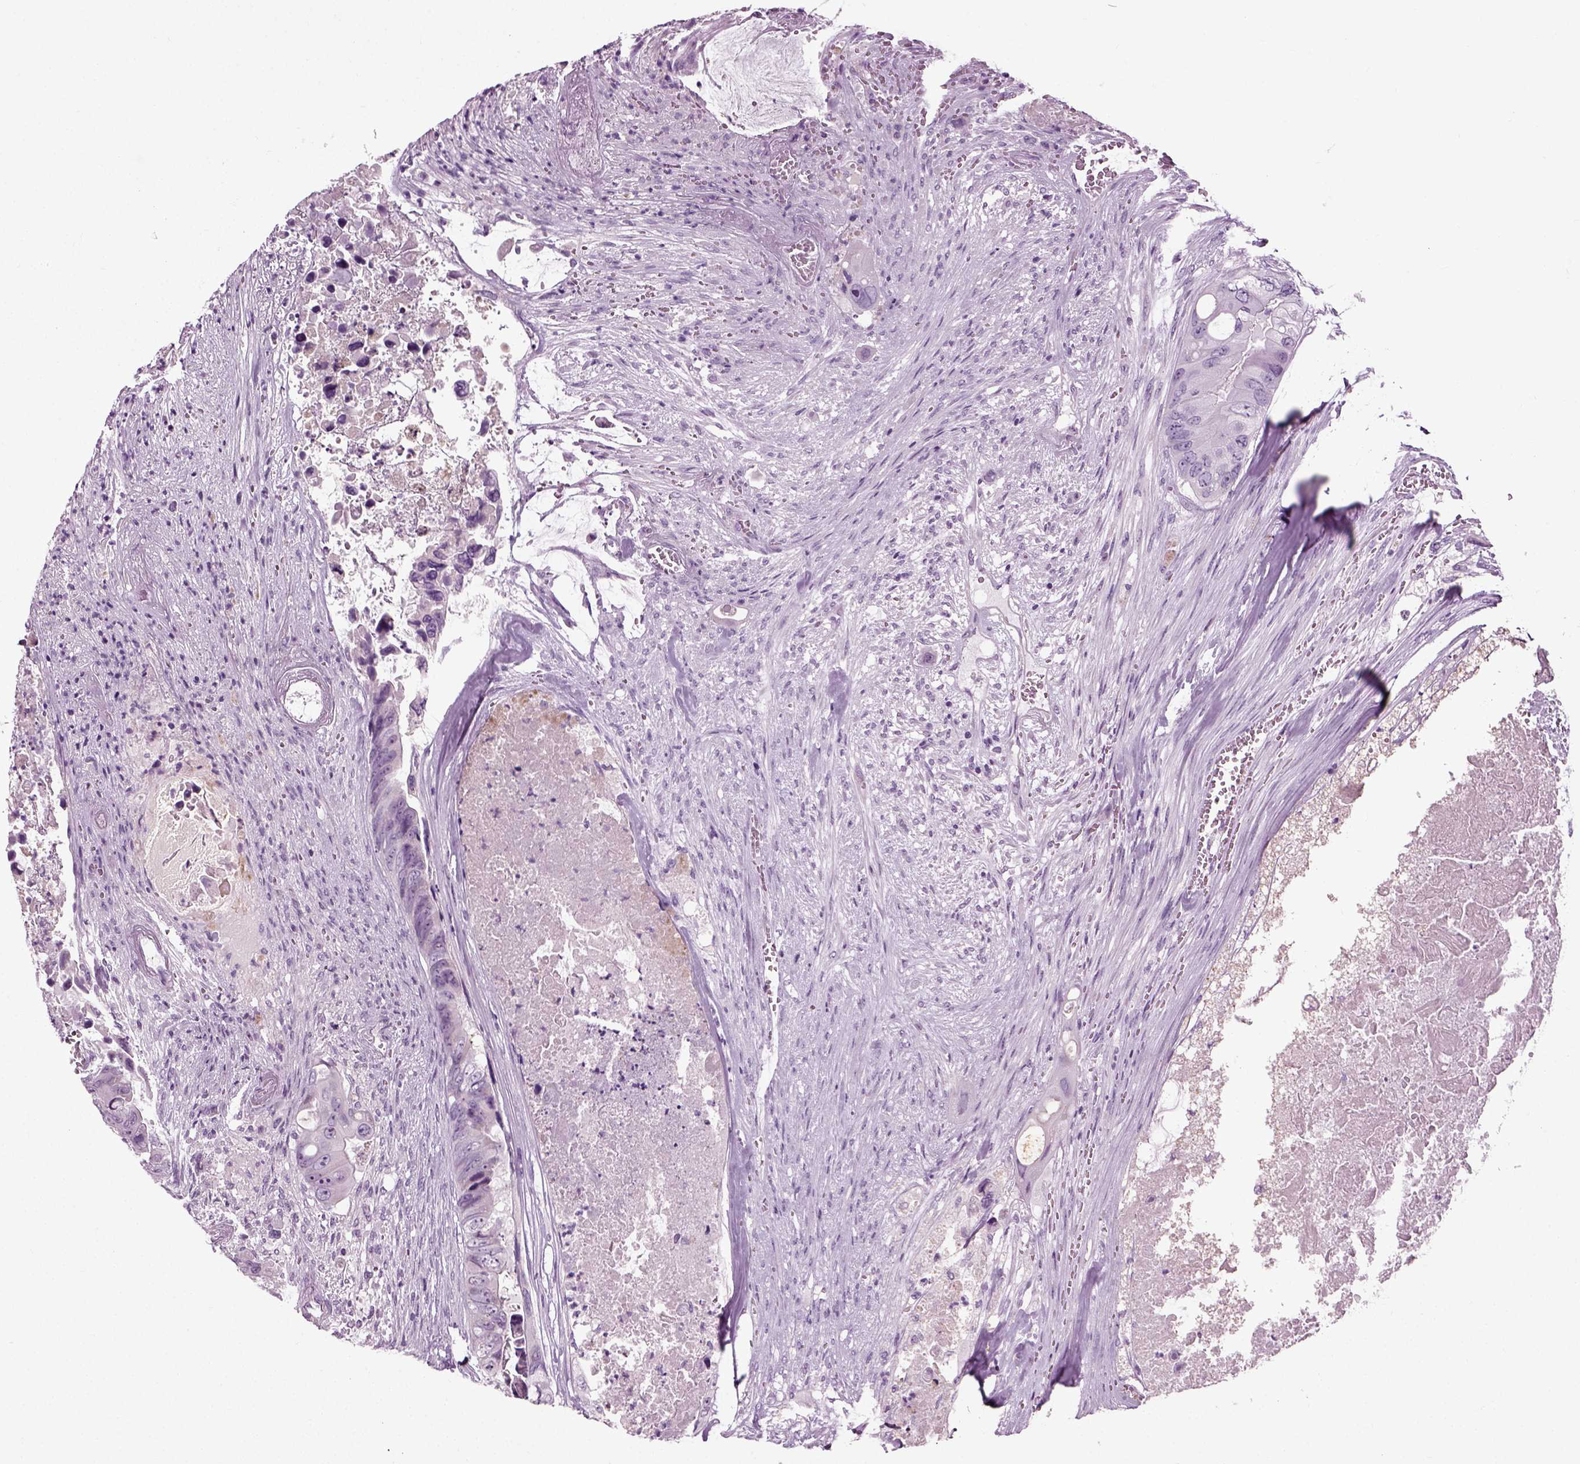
{"staining": {"intensity": "negative", "quantity": "none", "location": "none"}, "tissue": "colorectal cancer", "cell_type": "Tumor cells", "image_type": "cancer", "snomed": [{"axis": "morphology", "description": "Adenocarcinoma, NOS"}, {"axis": "topography", "description": "Rectum"}], "caption": "Immunohistochemistry micrograph of neoplastic tissue: human adenocarcinoma (colorectal) stained with DAB (3,3'-diaminobenzidine) shows no significant protein staining in tumor cells.", "gene": "PRLH", "patient": {"sex": "male", "age": 63}}